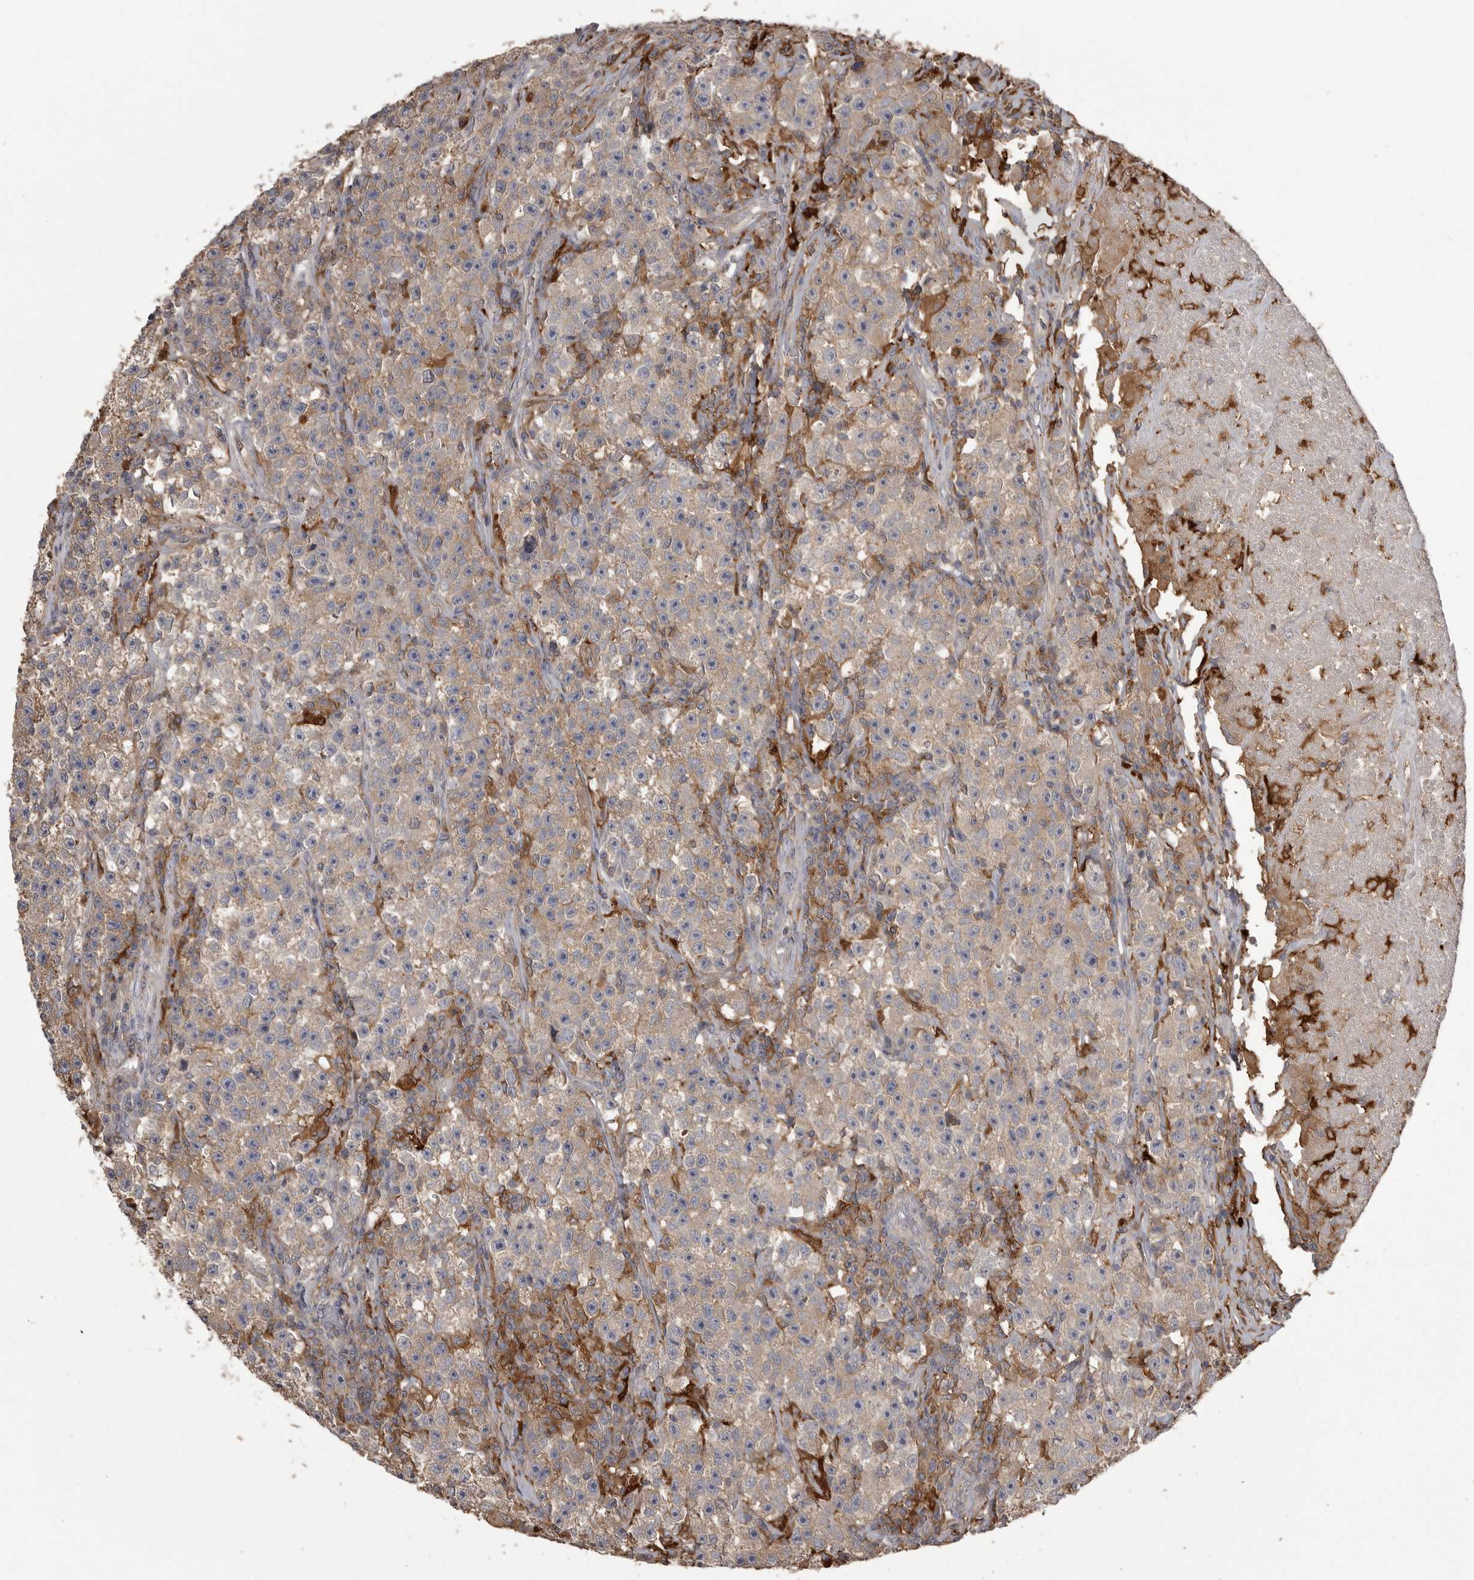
{"staining": {"intensity": "weak", "quantity": ">75%", "location": "cytoplasmic/membranous"}, "tissue": "testis cancer", "cell_type": "Tumor cells", "image_type": "cancer", "snomed": [{"axis": "morphology", "description": "Seminoma, NOS"}, {"axis": "topography", "description": "Testis"}], "caption": "DAB (3,3'-diaminobenzidine) immunohistochemical staining of human testis cancer (seminoma) reveals weak cytoplasmic/membranous protein positivity in about >75% of tumor cells.", "gene": "CMTM6", "patient": {"sex": "male", "age": 22}}